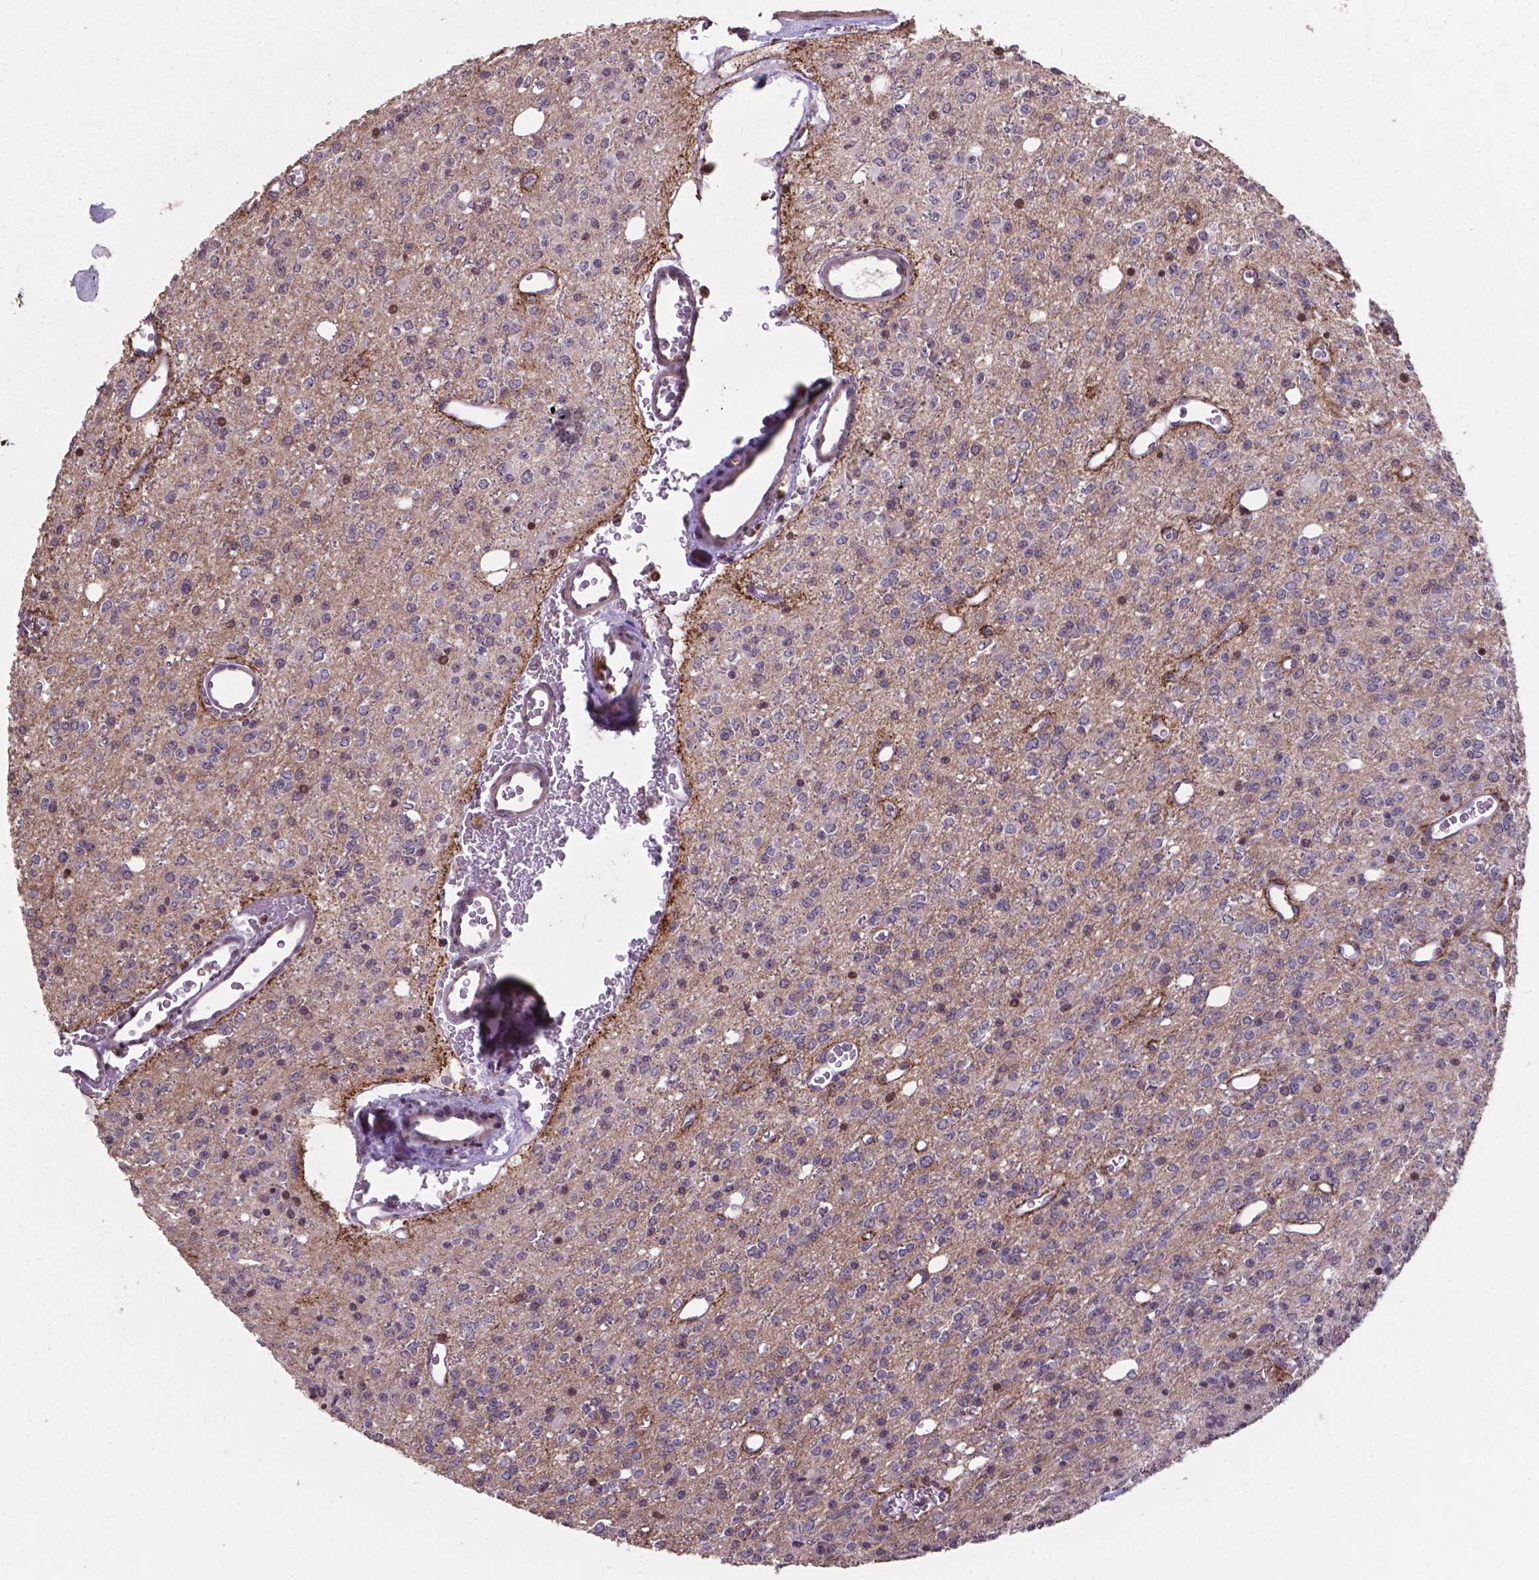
{"staining": {"intensity": "strong", "quantity": "<25%", "location": "nuclear"}, "tissue": "glioma", "cell_type": "Tumor cells", "image_type": "cancer", "snomed": [{"axis": "morphology", "description": "Glioma, malignant, Low grade"}, {"axis": "topography", "description": "Brain"}], "caption": "A histopathology image showing strong nuclear staining in approximately <25% of tumor cells in glioma, as visualized by brown immunohistochemical staining.", "gene": "MLC1", "patient": {"sex": "female", "age": 45}}